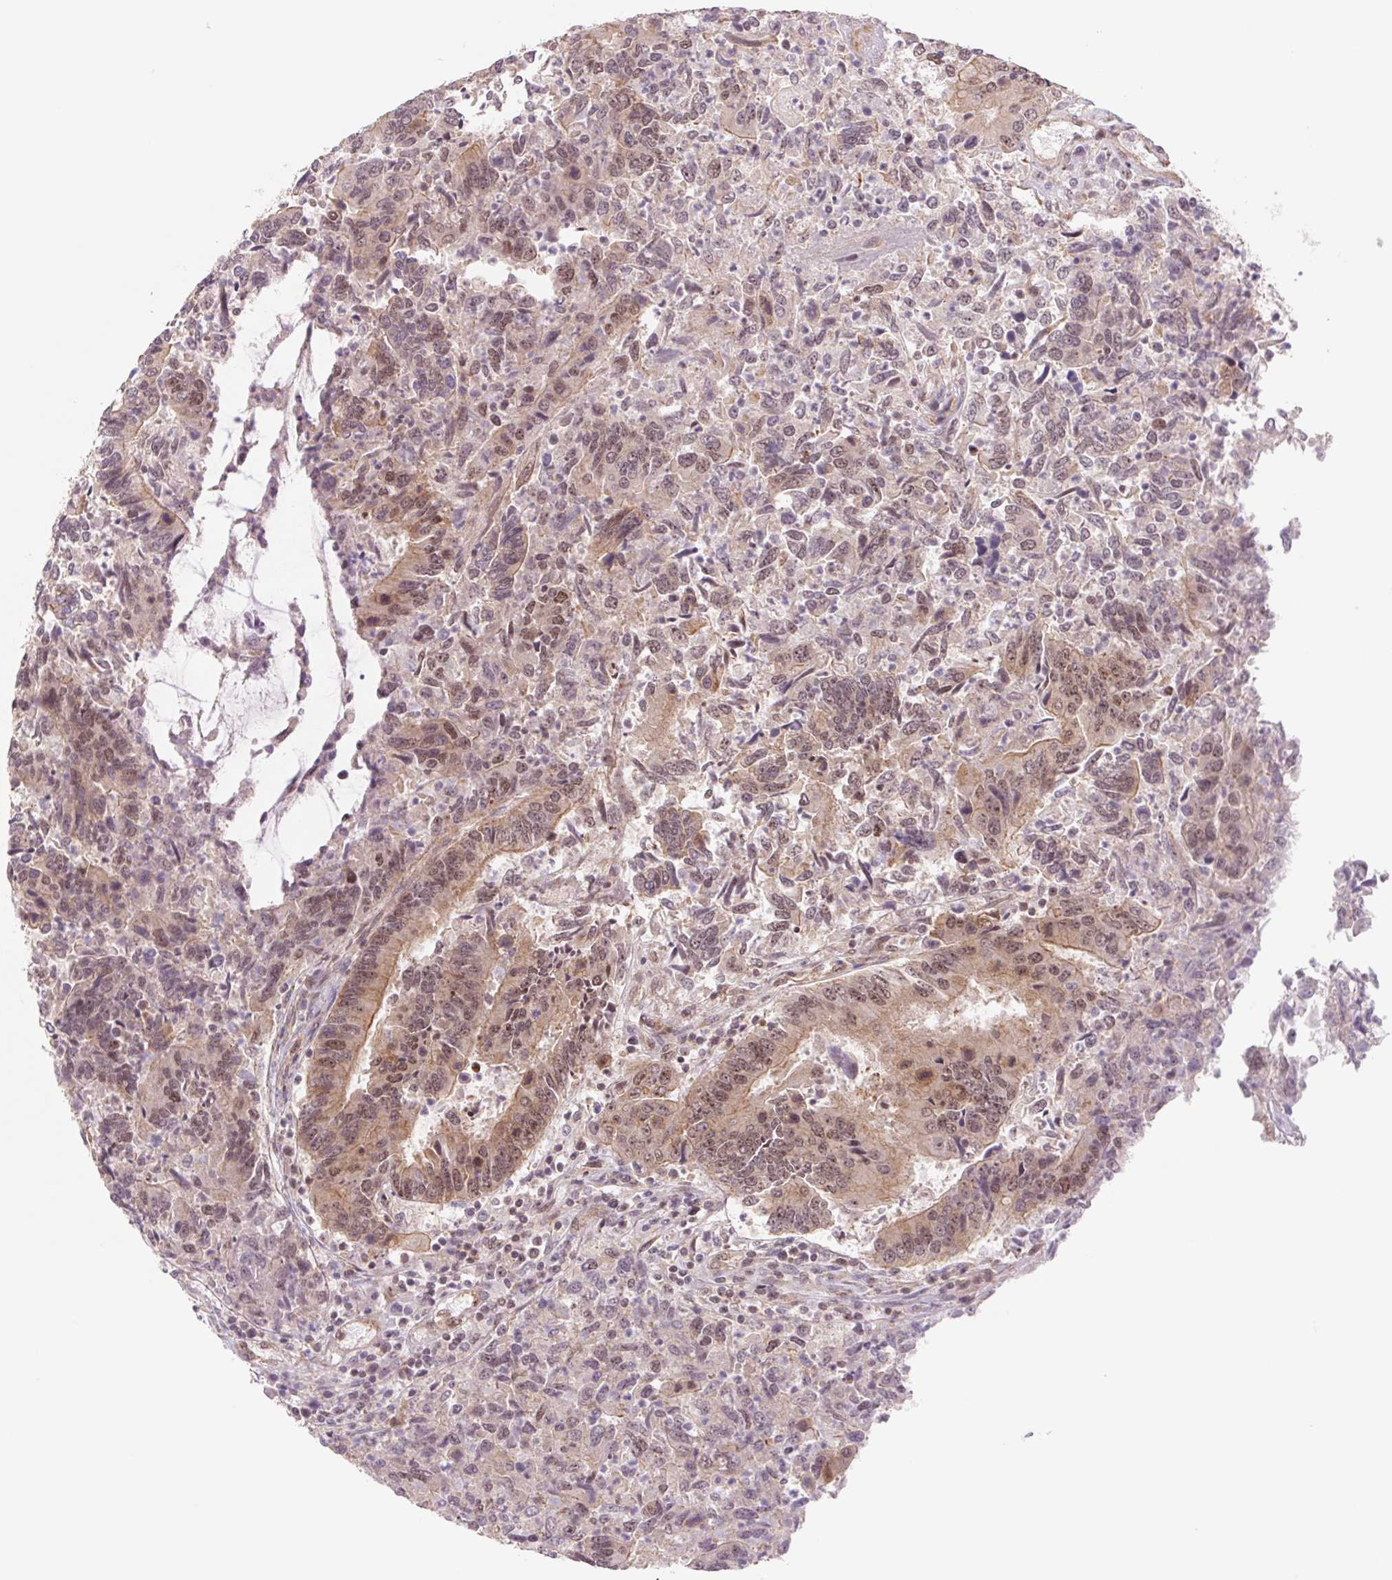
{"staining": {"intensity": "moderate", "quantity": ">75%", "location": "cytoplasmic/membranous,nuclear"}, "tissue": "colorectal cancer", "cell_type": "Tumor cells", "image_type": "cancer", "snomed": [{"axis": "morphology", "description": "Adenocarcinoma, NOS"}, {"axis": "topography", "description": "Colon"}], "caption": "High-power microscopy captured an immunohistochemistry photomicrograph of adenocarcinoma (colorectal), revealing moderate cytoplasmic/membranous and nuclear positivity in approximately >75% of tumor cells. (DAB = brown stain, brightfield microscopy at high magnification).", "gene": "CWC25", "patient": {"sex": "female", "age": 67}}